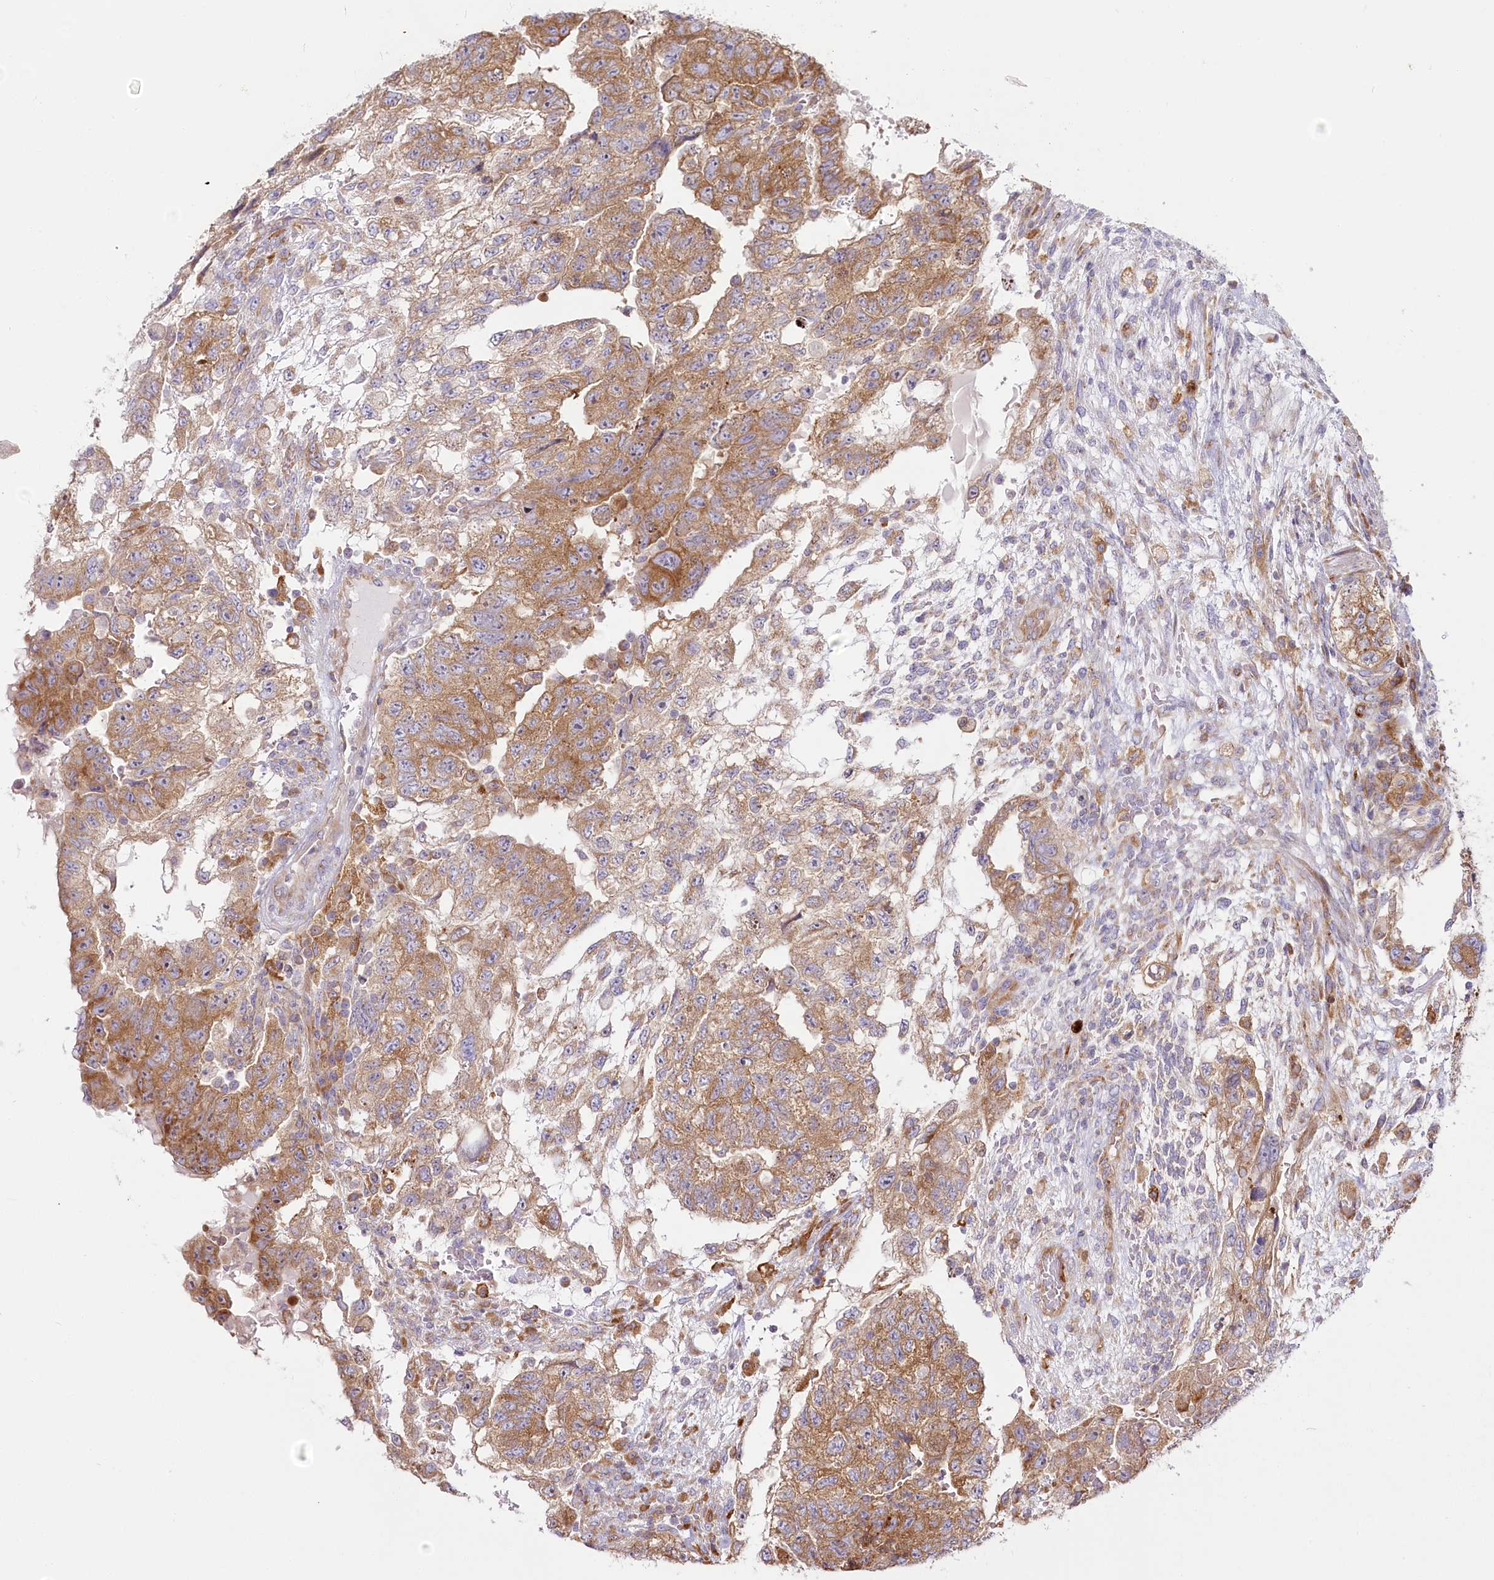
{"staining": {"intensity": "moderate", "quantity": ">75%", "location": "cytoplasmic/membranous"}, "tissue": "testis cancer", "cell_type": "Tumor cells", "image_type": "cancer", "snomed": [{"axis": "morphology", "description": "Carcinoma, Embryonal, NOS"}, {"axis": "topography", "description": "Testis"}], "caption": "Tumor cells reveal medium levels of moderate cytoplasmic/membranous positivity in approximately >75% of cells in human testis cancer. (DAB (3,3'-diaminobenzidine) IHC, brown staining for protein, blue staining for nuclei).", "gene": "HARS2", "patient": {"sex": "male", "age": 36}}